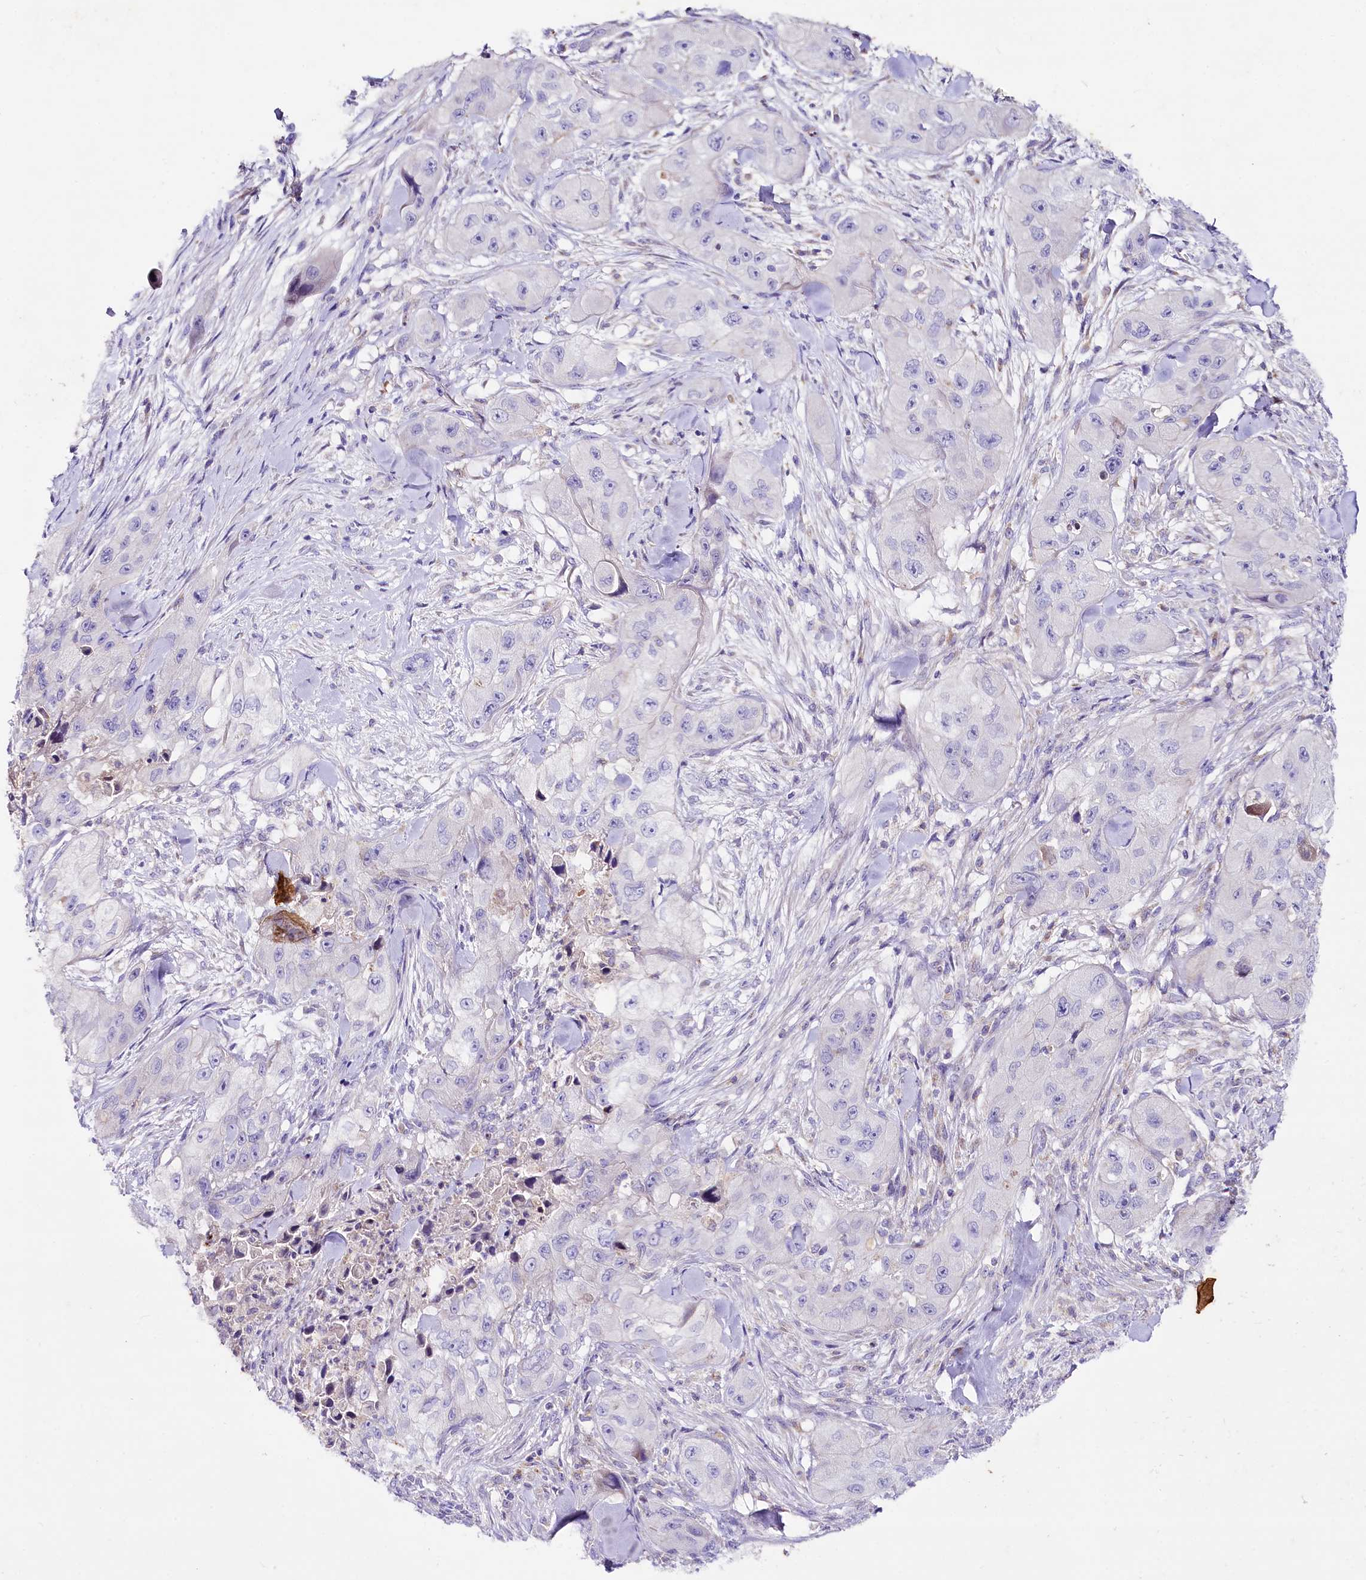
{"staining": {"intensity": "negative", "quantity": "none", "location": "none"}, "tissue": "skin cancer", "cell_type": "Tumor cells", "image_type": "cancer", "snomed": [{"axis": "morphology", "description": "Squamous cell carcinoma, NOS"}, {"axis": "topography", "description": "Skin"}, {"axis": "topography", "description": "Subcutis"}], "caption": "Protein analysis of skin cancer (squamous cell carcinoma) displays no significant positivity in tumor cells.", "gene": "SACM1L", "patient": {"sex": "male", "age": 73}}